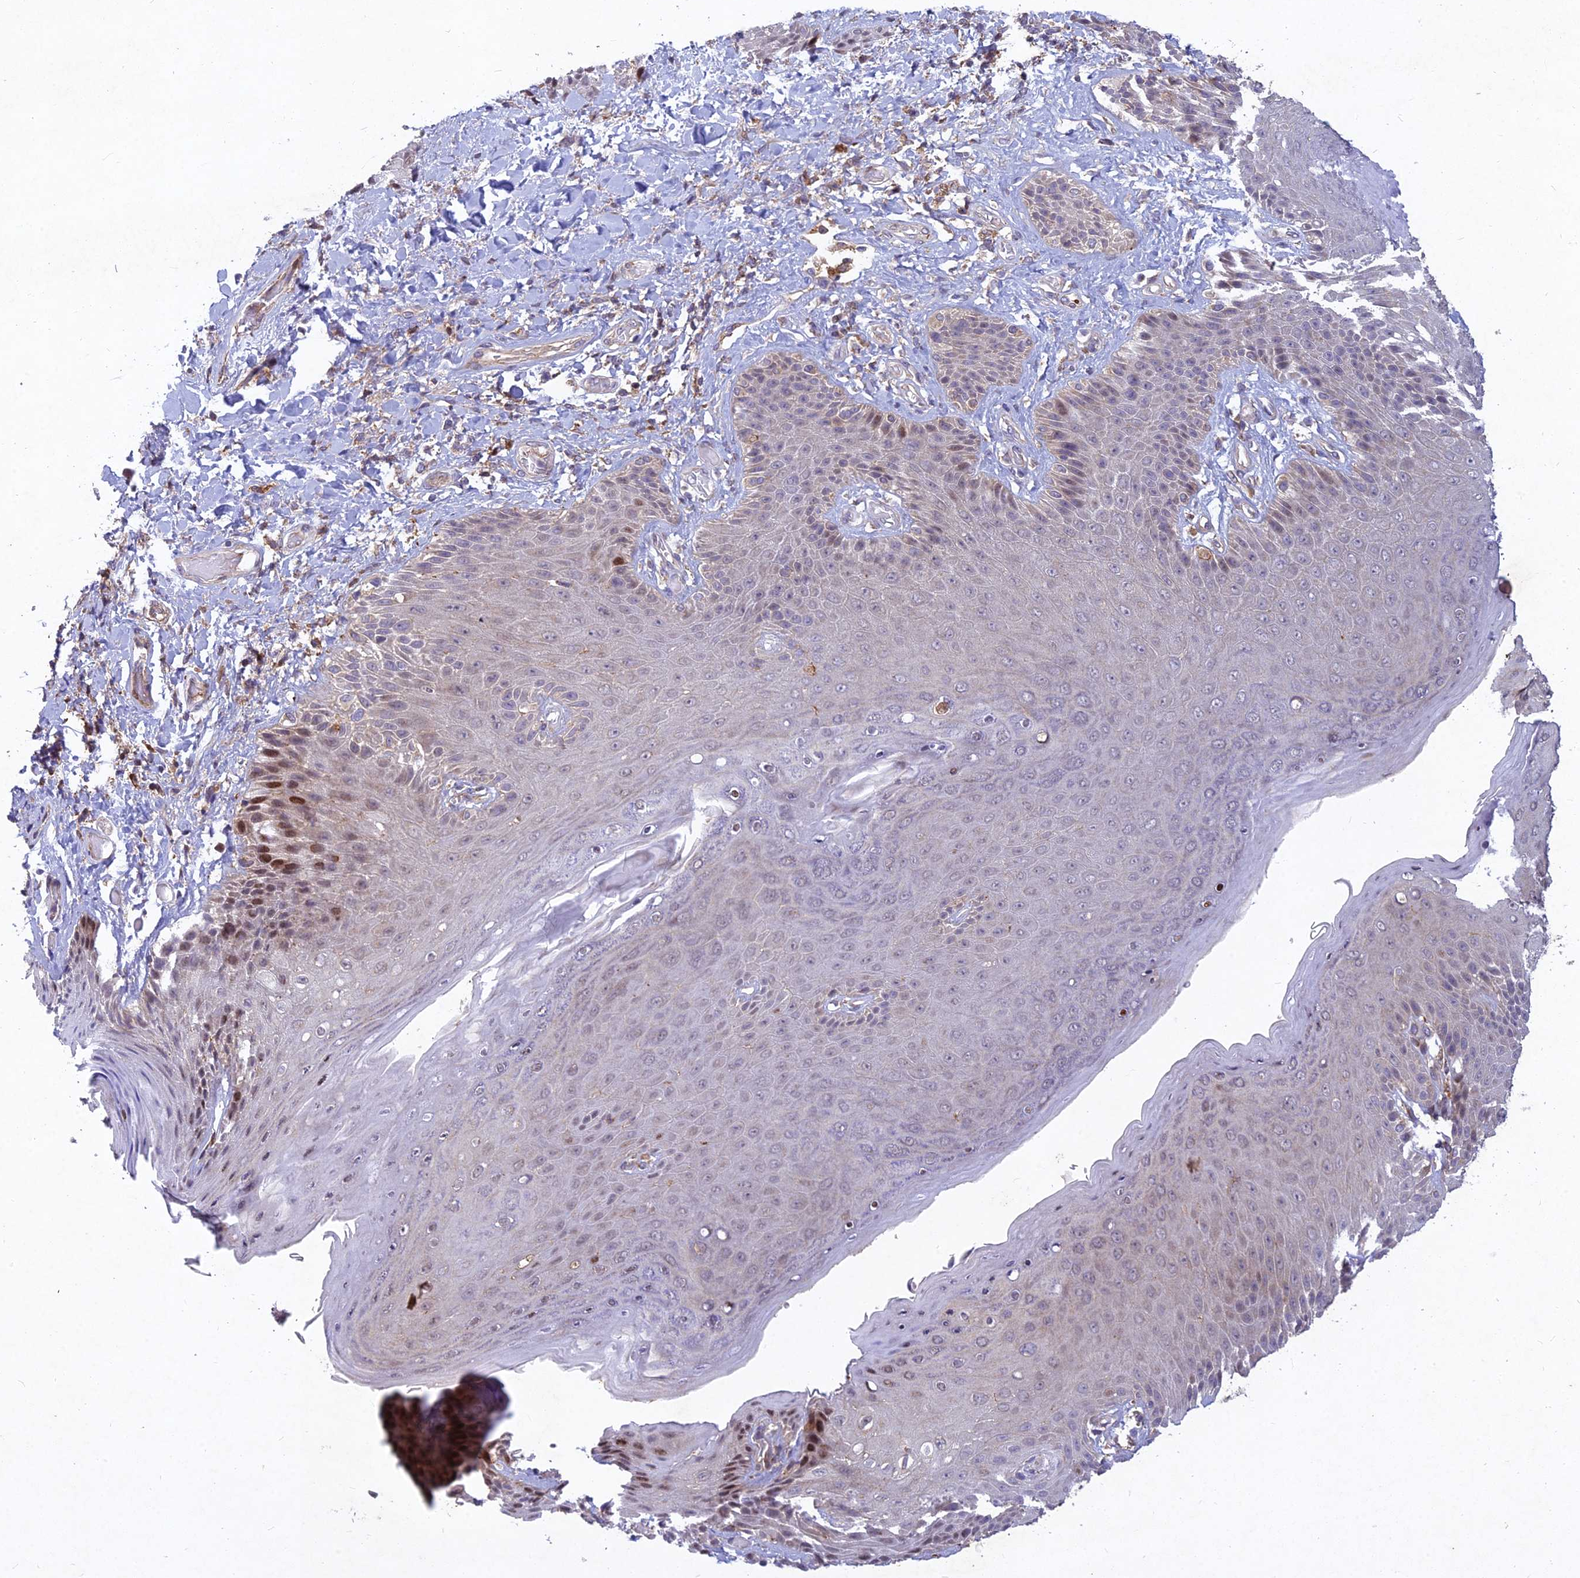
{"staining": {"intensity": "moderate", "quantity": "<25%", "location": "nuclear"}, "tissue": "skin", "cell_type": "Epidermal cells", "image_type": "normal", "snomed": [{"axis": "morphology", "description": "Normal tissue, NOS"}, {"axis": "topography", "description": "Anal"}], "caption": "Immunohistochemistry of normal human skin demonstrates low levels of moderate nuclear staining in approximately <25% of epidermal cells. Nuclei are stained in blue.", "gene": "RELCH", "patient": {"sex": "female", "age": 89}}